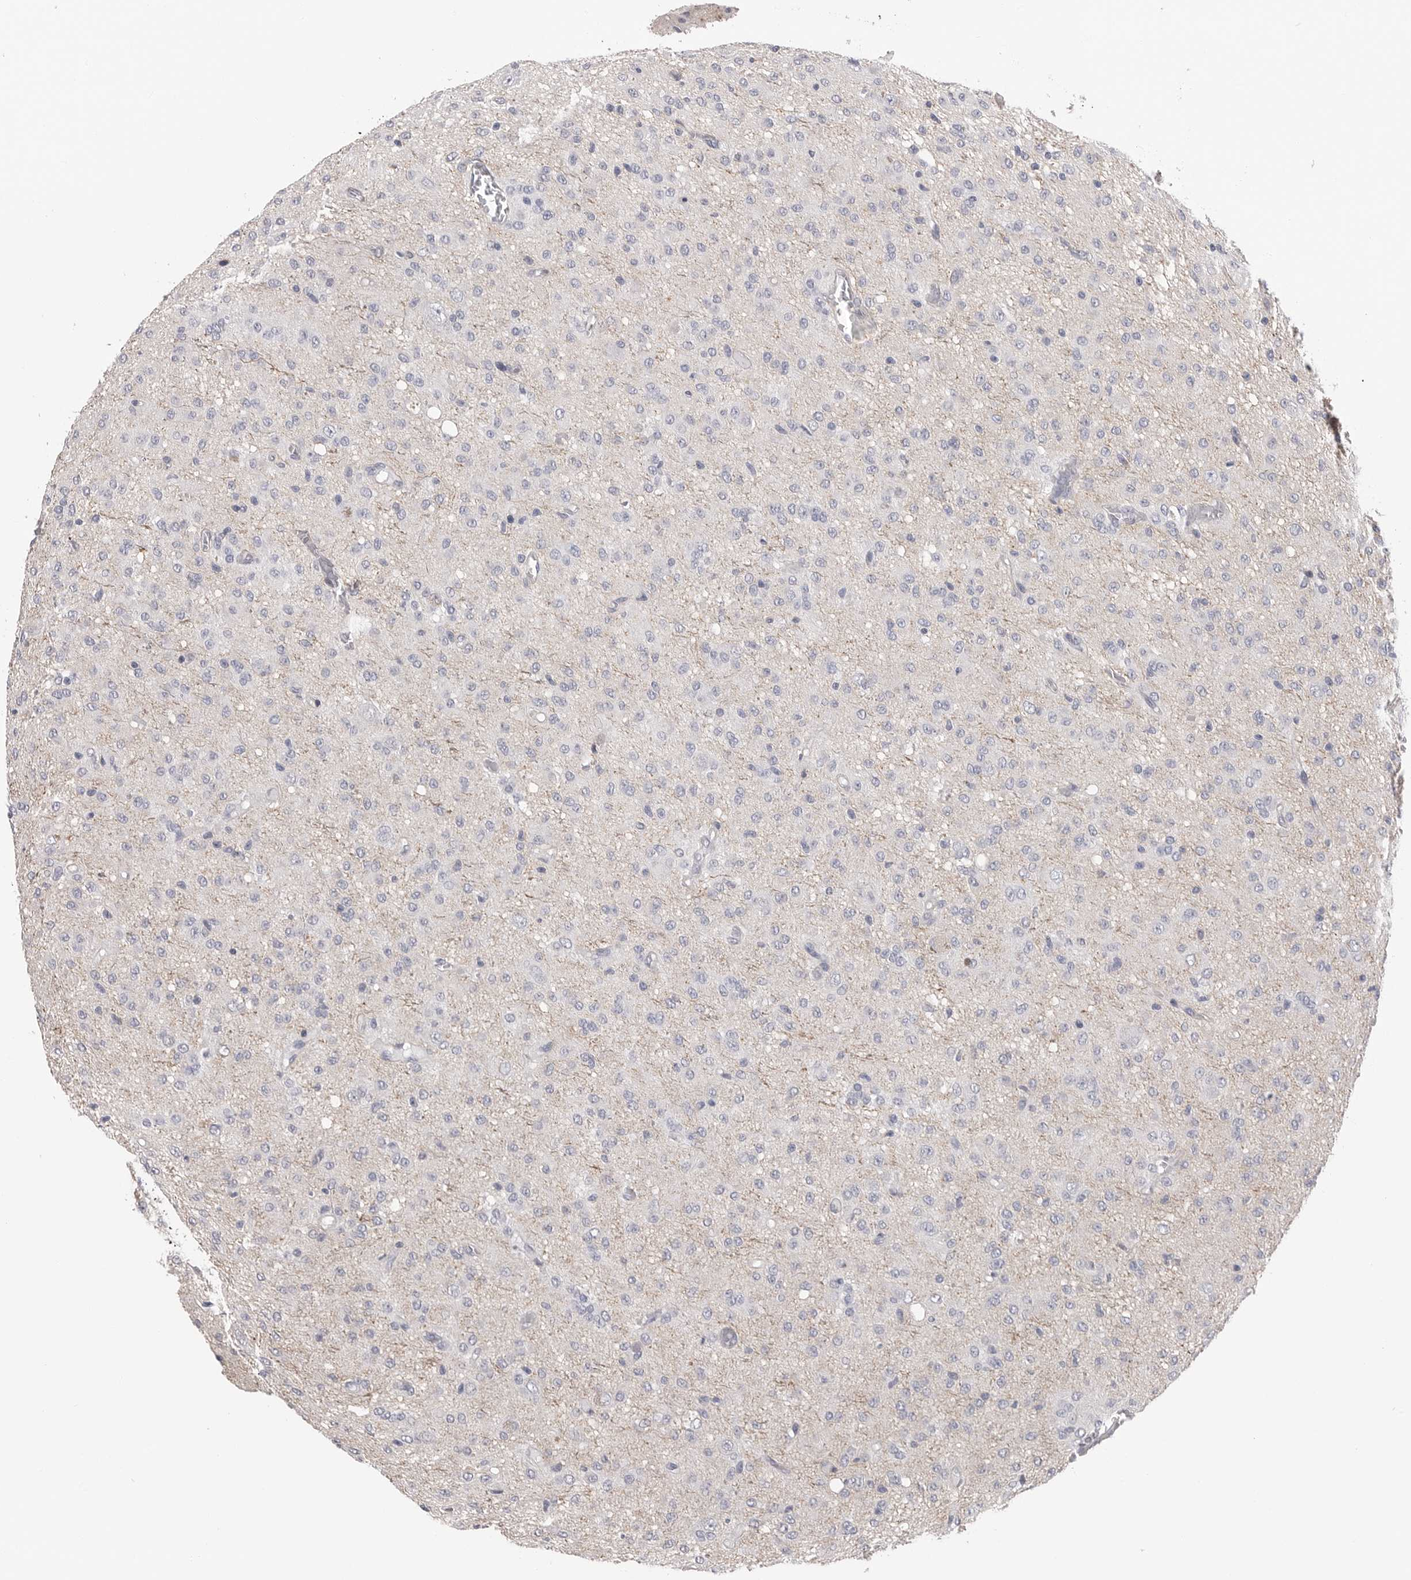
{"staining": {"intensity": "negative", "quantity": "none", "location": "none"}, "tissue": "glioma", "cell_type": "Tumor cells", "image_type": "cancer", "snomed": [{"axis": "morphology", "description": "Glioma, malignant, High grade"}, {"axis": "topography", "description": "Brain"}], "caption": "Glioma was stained to show a protein in brown. There is no significant positivity in tumor cells.", "gene": "AKAP12", "patient": {"sex": "female", "age": 59}}